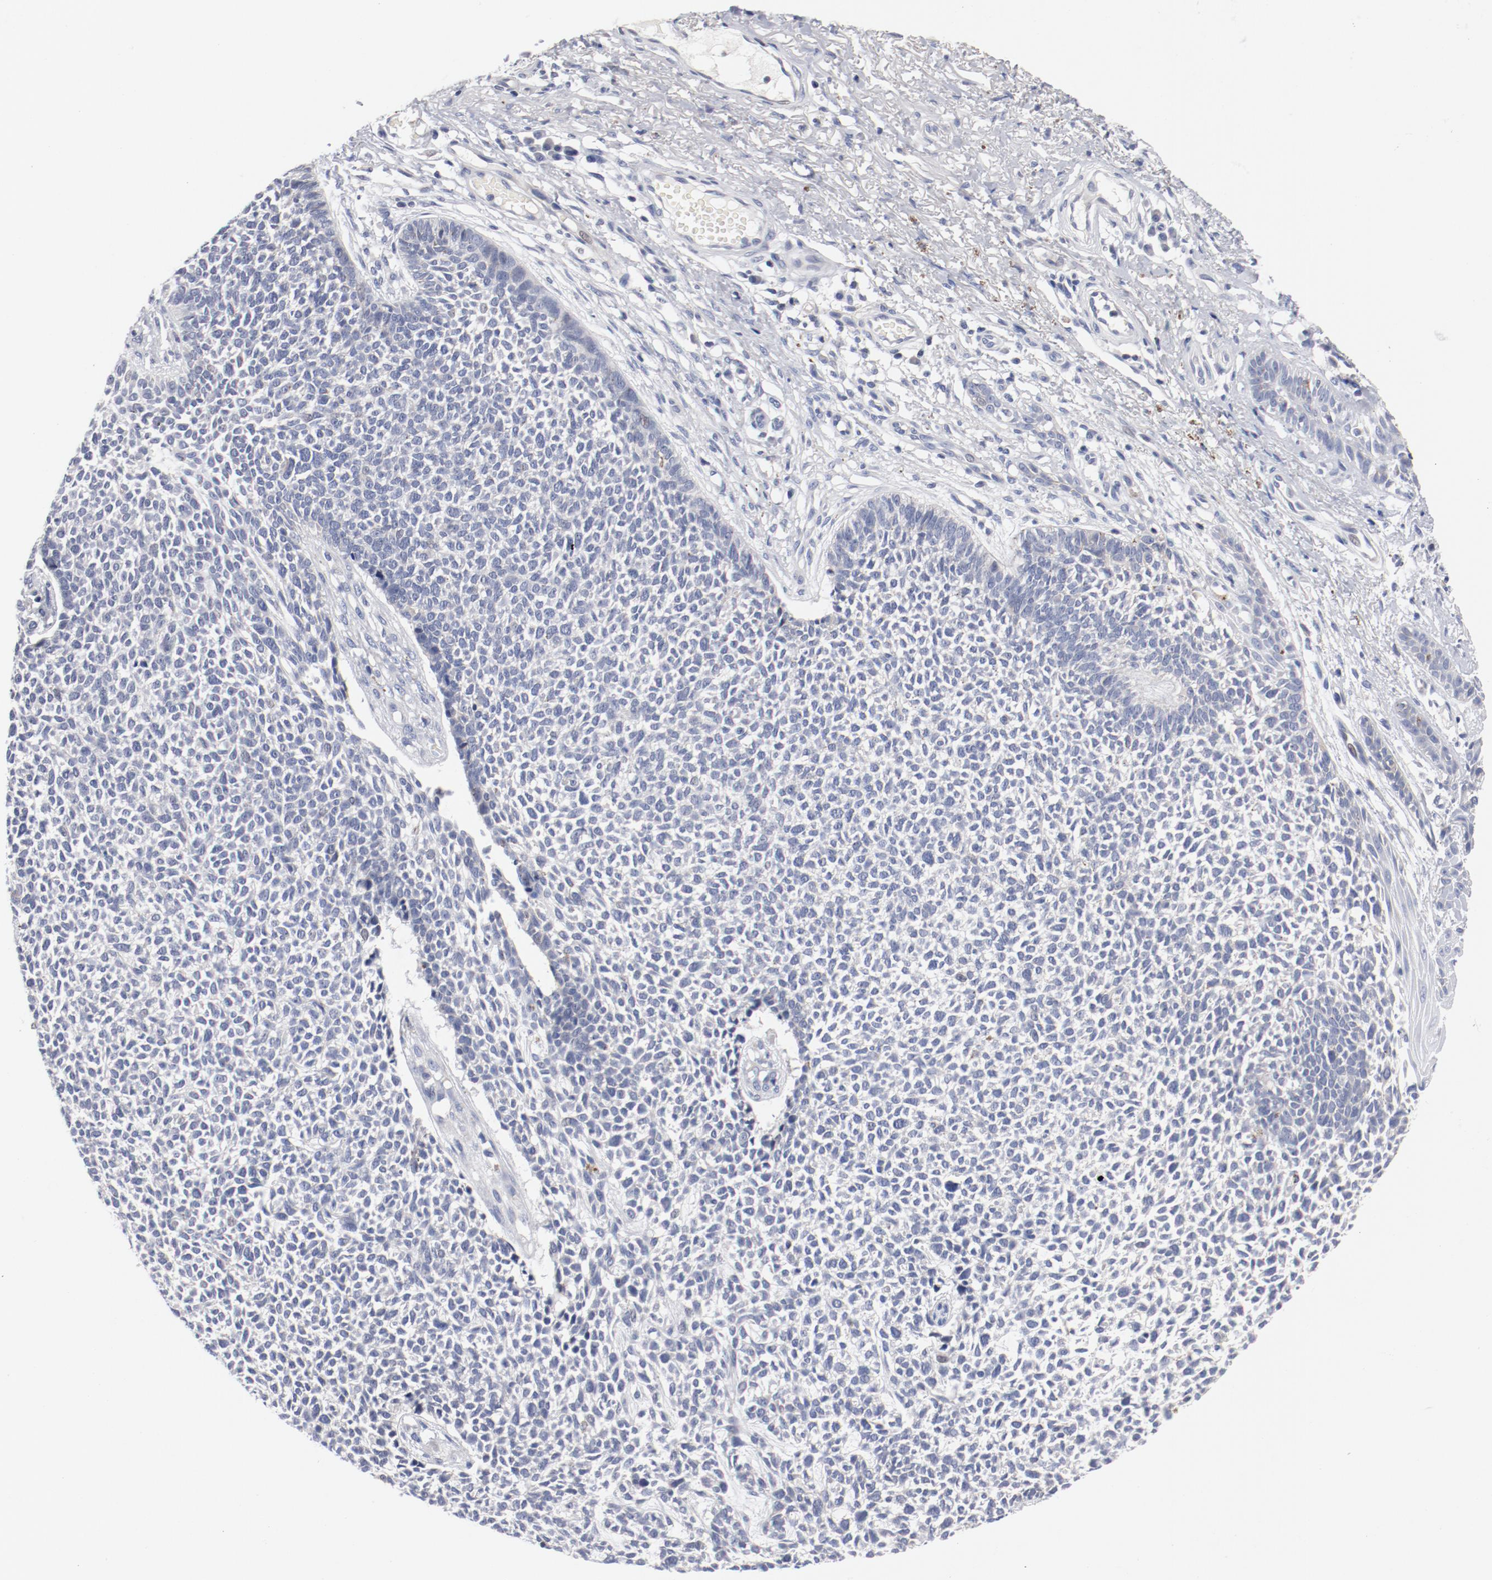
{"staining": {"intensity": "negative", "quantity": "none", "location": "none"}, "tissue": "skin cancer", "cell_type": "Tumor cells", "image_type": "cancer", "snomed": [{"axis": "morphology", "description": "Basal cell carcinoma"}, {"axis": "topography", "description": "Skin"}], "caption": "Human skin basal cell carcinoma stained for a protein using IHC exhibits no staining in tumor cells.", "gene": "KCNK13", "patient": {"sex": "female", "age": 84}}